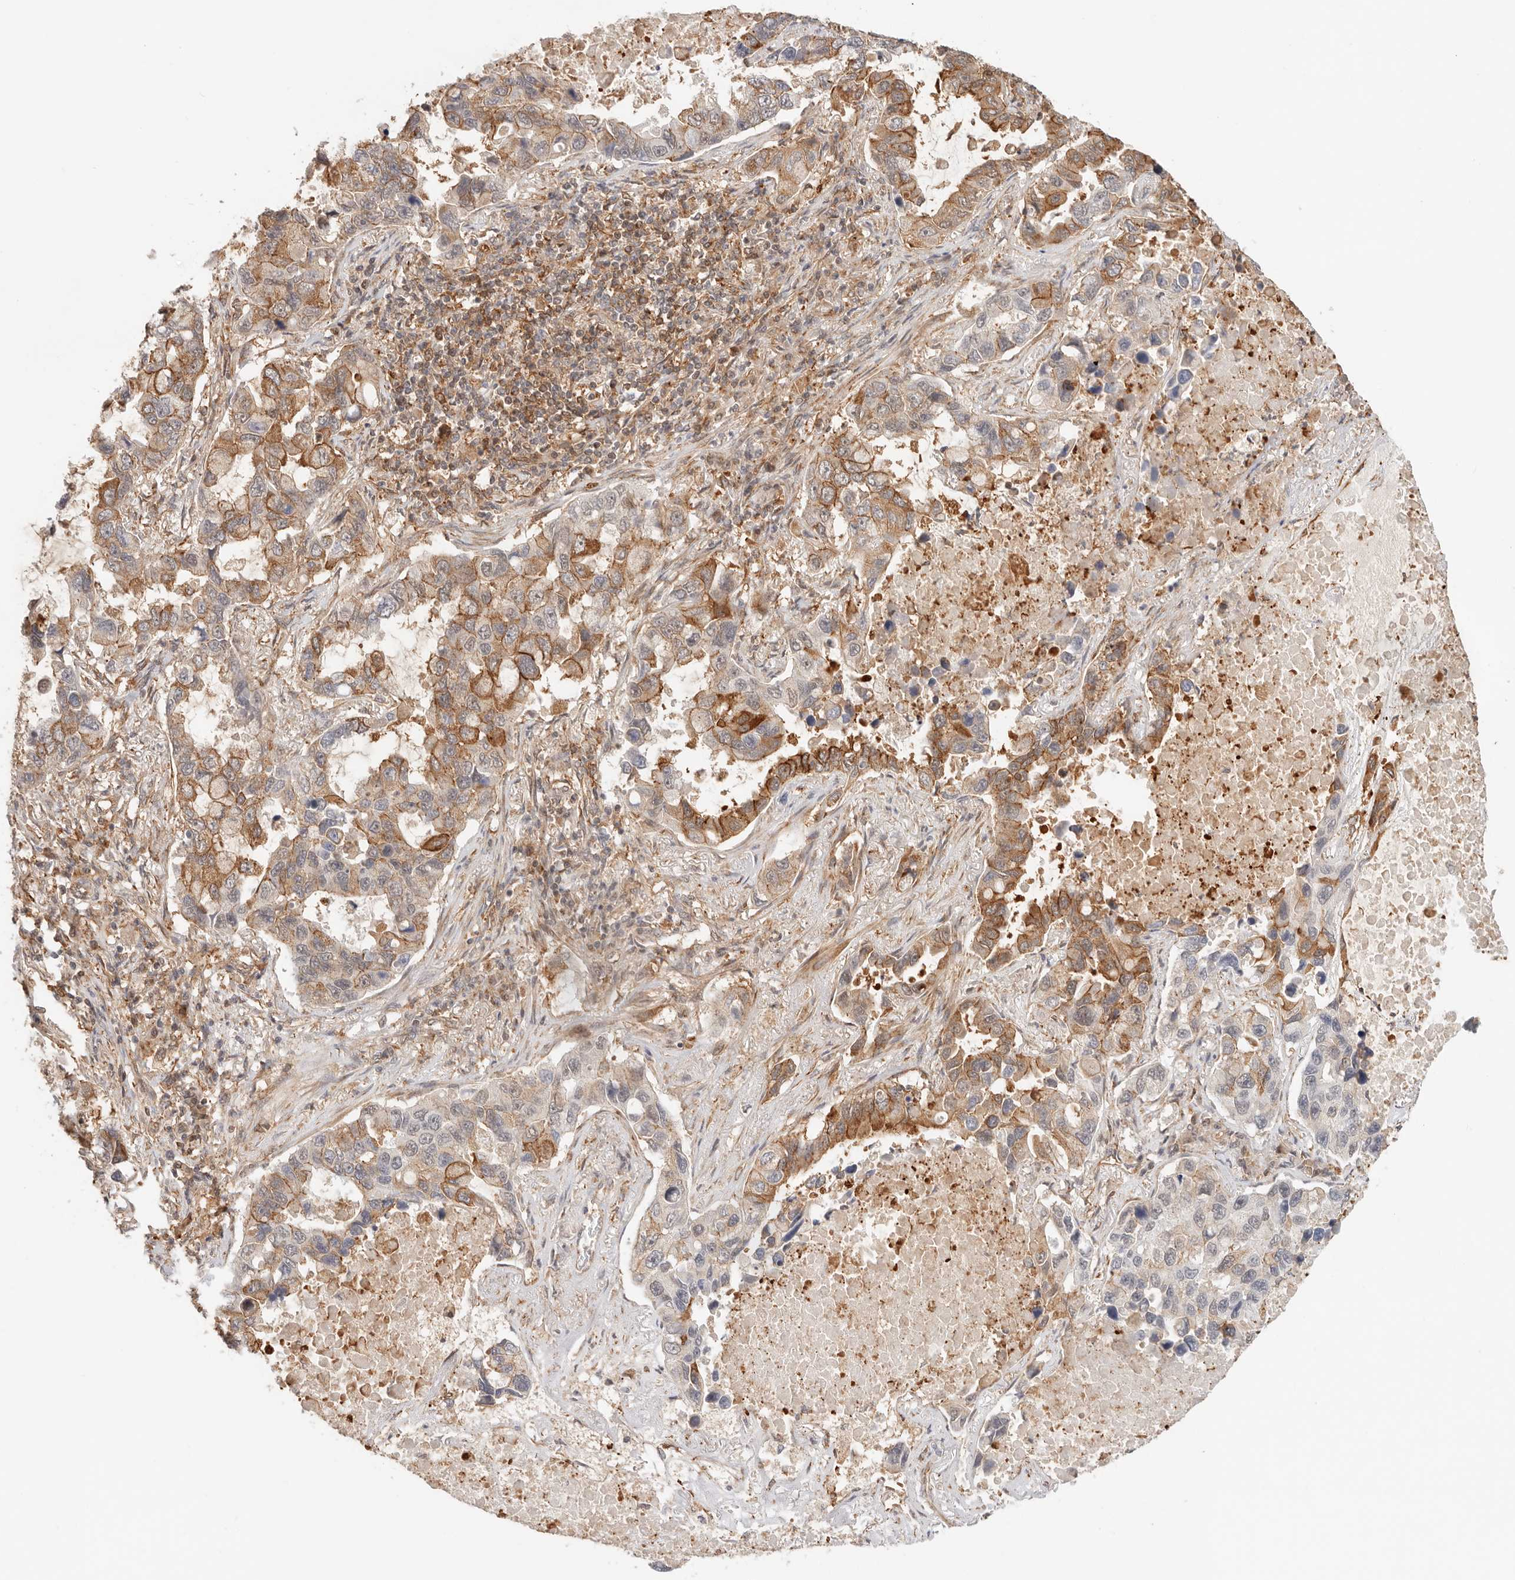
{"staining": {"intensity": "moderate", "quantity": "25%-75%", "location": "cytoplasmic/membranous"}, "tissue": "lung cancer", "cell_type": "Tumor cells", "image_type": "cancer", "snomed": [{"axis": "morphology", "description": "Adenocarcinoma, NOS"}, {"axis": "topography", "description": "Lung"}], "caption": "Protein expression analysis of human lung cancer (adenocarcinoma) reveals moderate cytoplasmic/membranous staining in about 25%-75% of tumor cells.", "gene": "HEXD", "patient": {"sex": "male", "age": 64}}